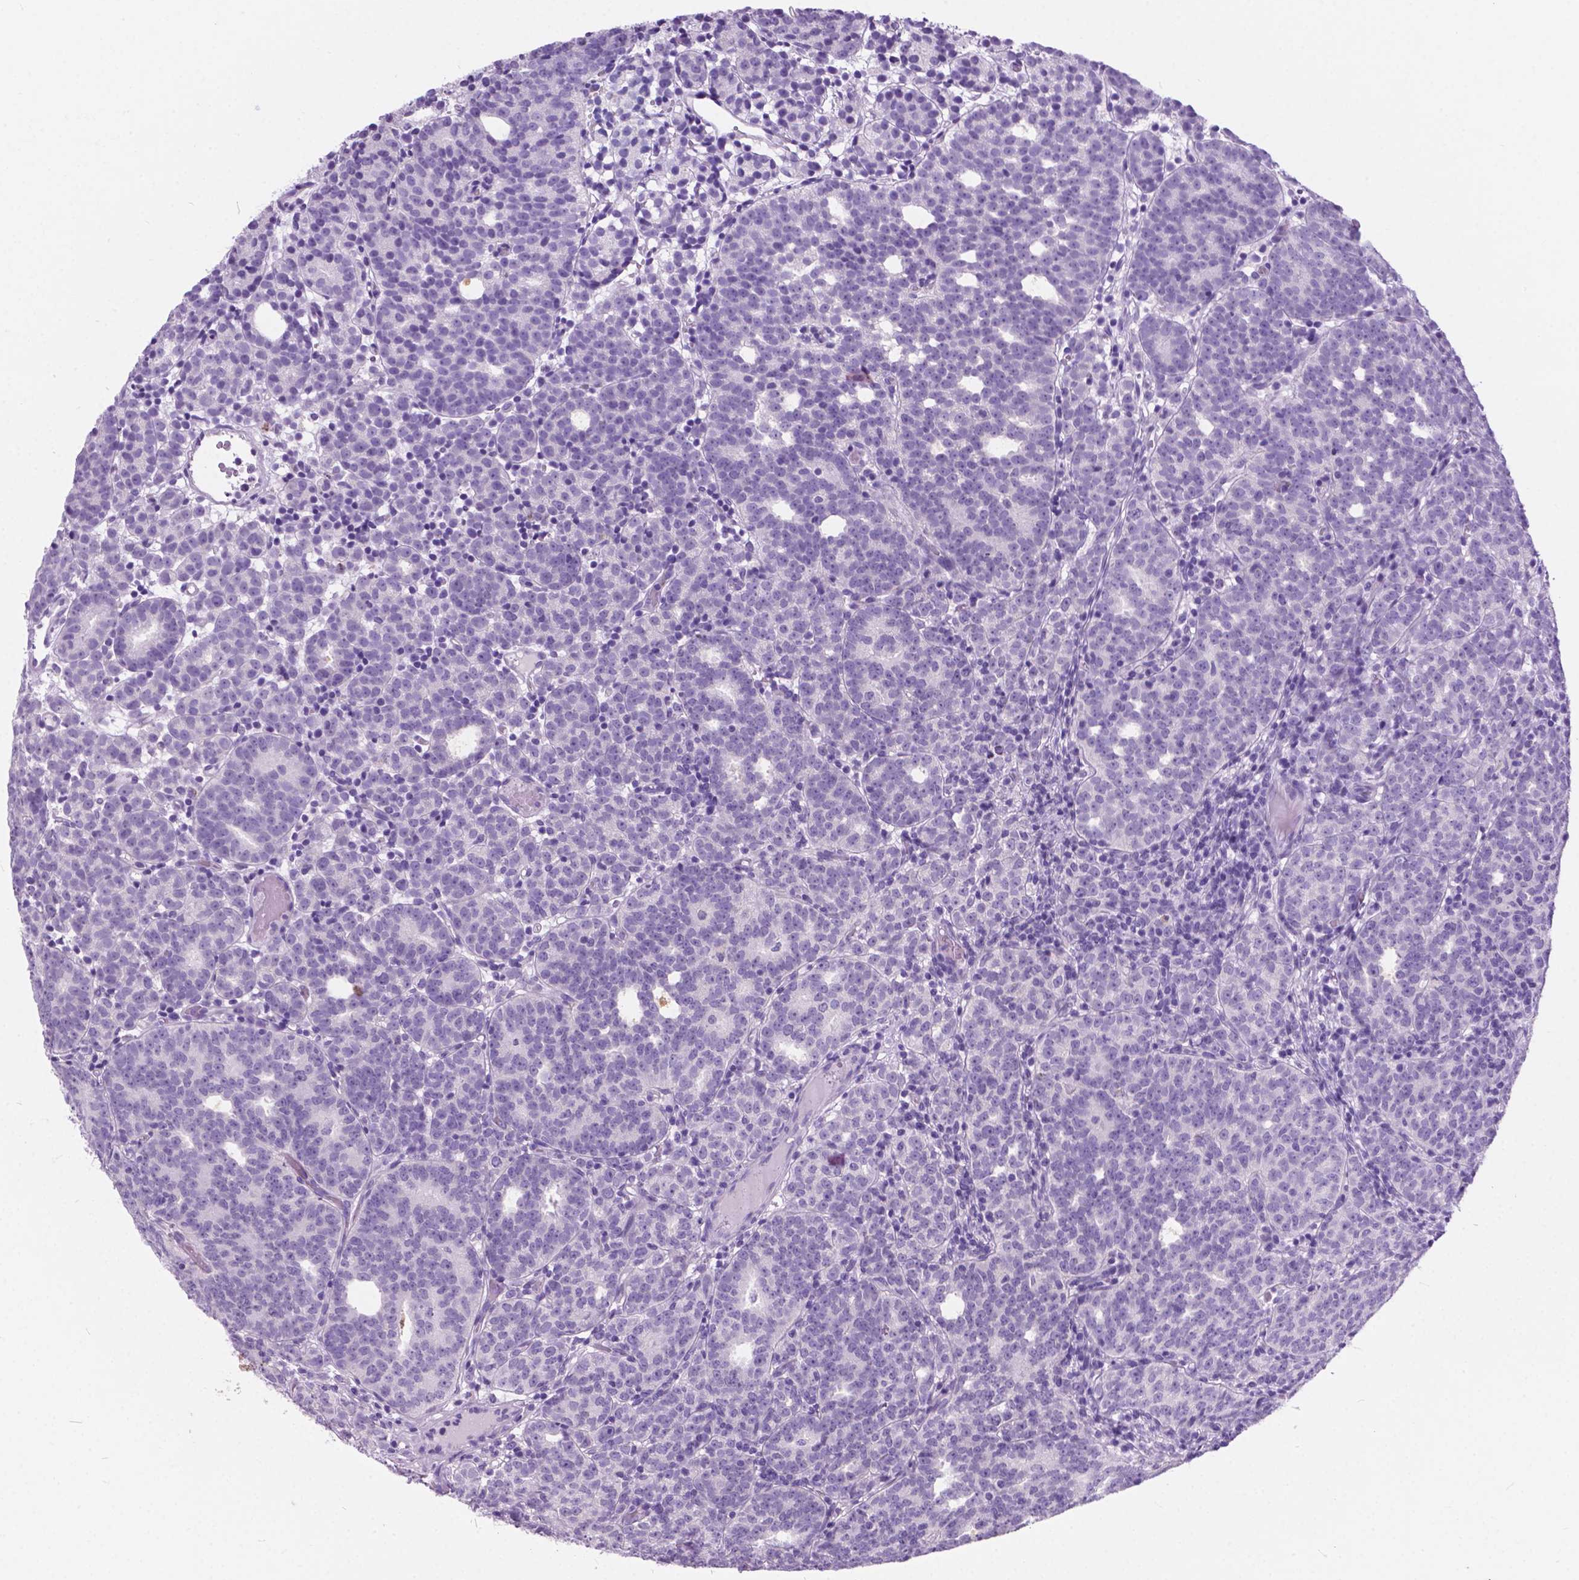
{"staining": {"intensity": "negative", "quantity": "none", "location": "none"}, "tissue": "prostate cancer", "cell_type": "Tumor cells", "image_type": "cancer", "snomed": [{"axis": "morphology", "description": "Adenocarcinoma, High grade"}, {"axis": "topography", "description": "Prostate"}], "caption": "This is an IHC micrograph of human prostate adenocarcinoma (high-grade). There is no expression in tumor cells.", "gene": "ARMS2", "patient": {"sex": "male", "age": 53}}